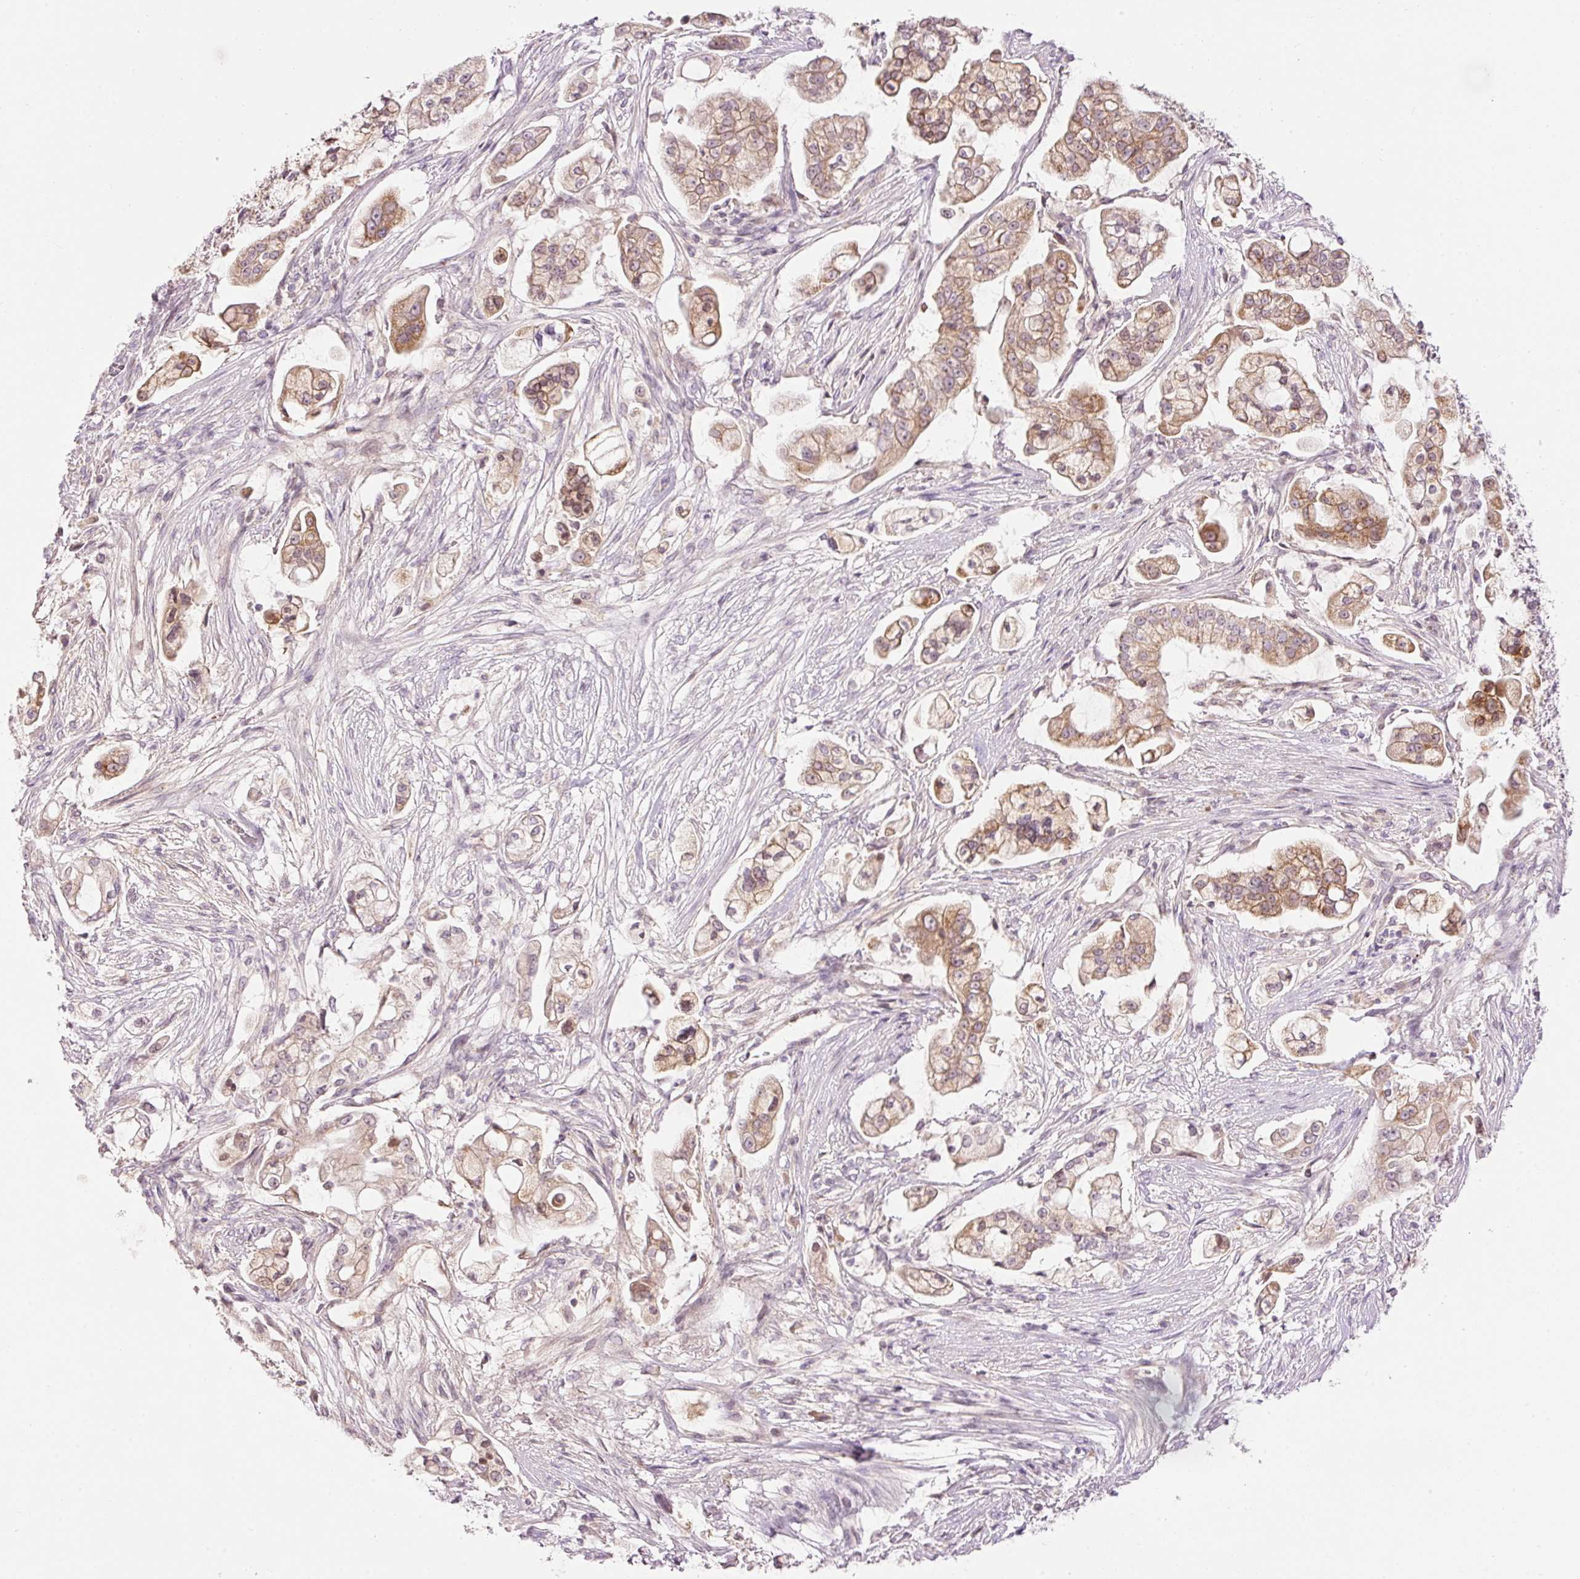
{"staining": {"intensity": "moderate", "quantity": ">75%", "location": "cytoplasmic/membranous"}, "tissue": "pancreatic cancer", "cell_type": "Tumor cells", "image_type": "cancer", "snomed": [{"axis": "morphology", "description": "Adenocarcinoma, NOS"}, {"axis": "topography", "description": "Pancreas"}], "caption": "Pancreatic cancer tissue displays moderate cytoplasmic/membranous expression in approximately >75% of tumor cells, visualized by immunohistochemistry.", "gene": "ABHD11", "patient": {"sex": "female", "age": 69}}